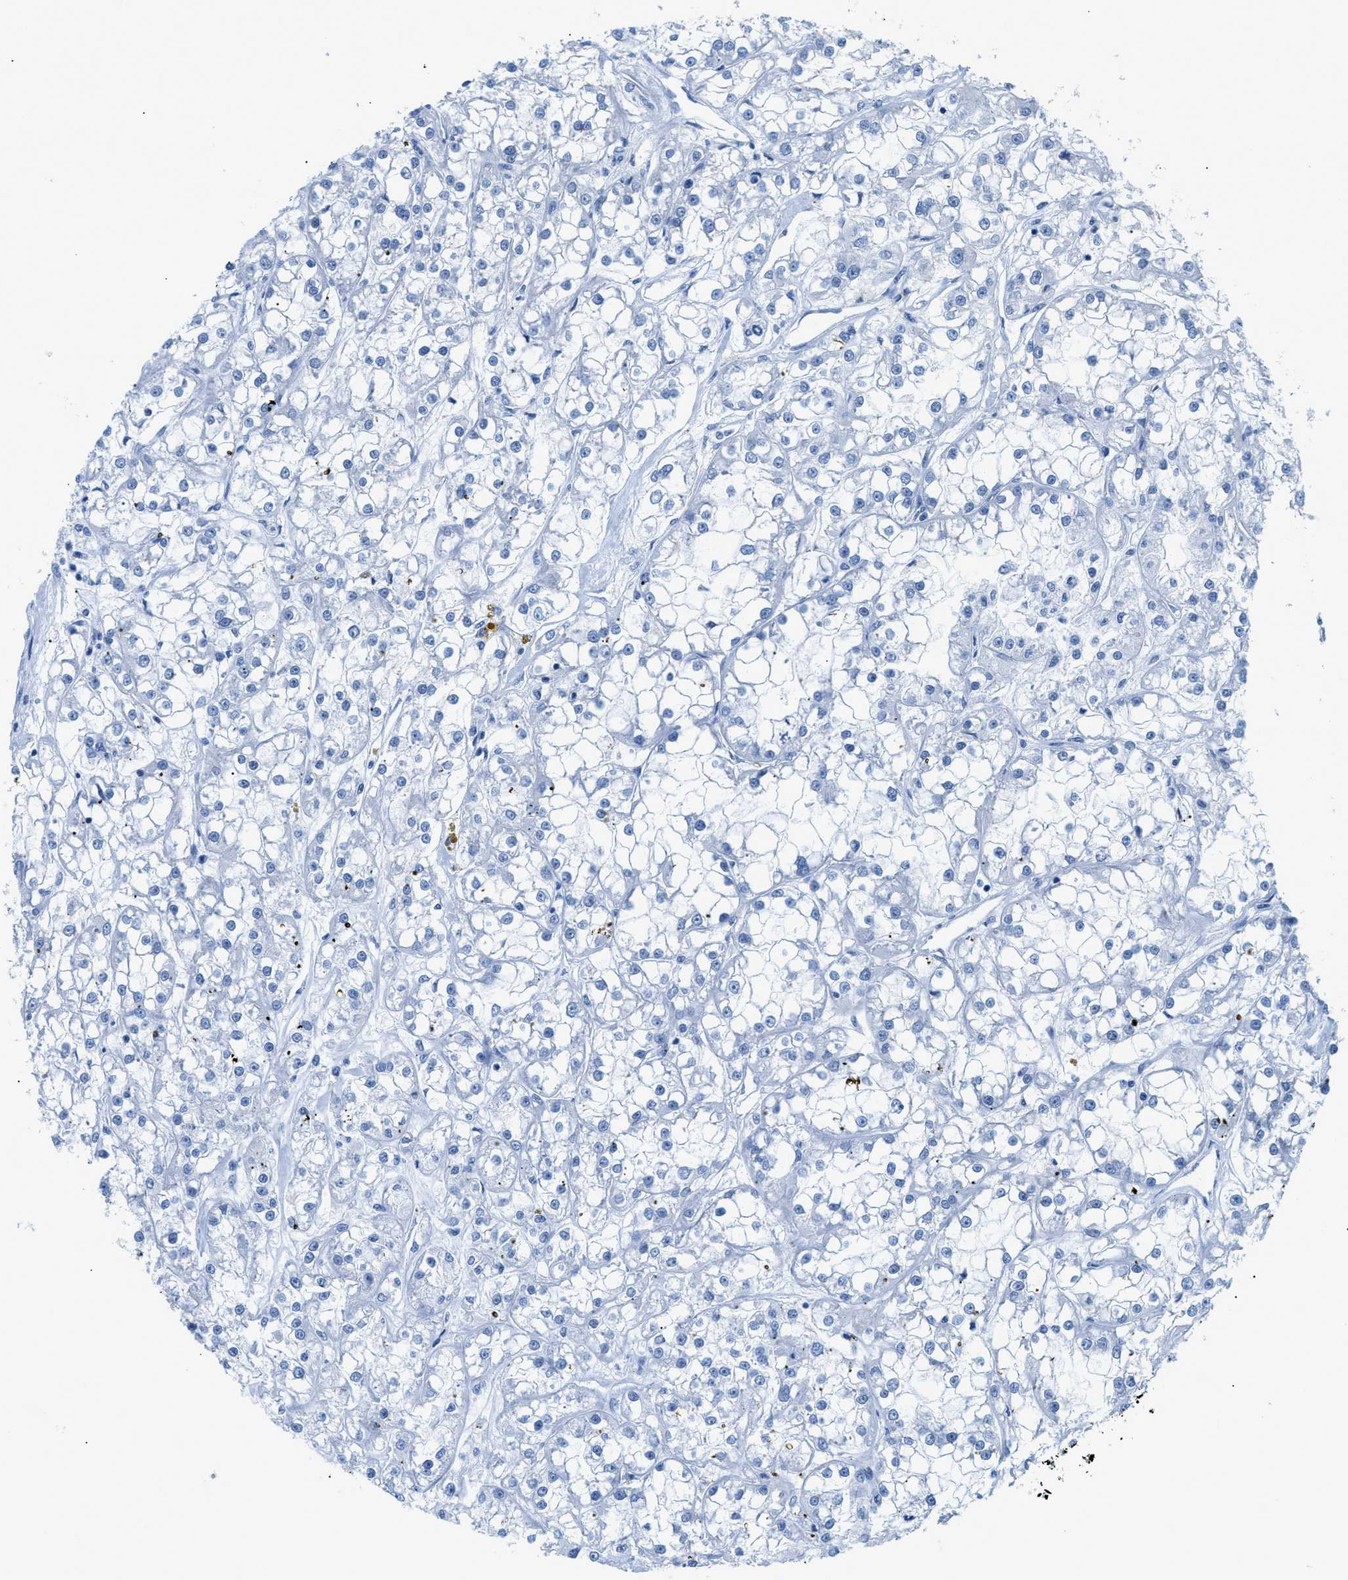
{"staining": {"intensity": "negative", "quantity": "none", "location": "none"}, "tissue": "renal cancer", "cell_type": "Tumor cells", "image_type": "cancer", "snomed": [{"axis": "morphology", "description": "Adenocarcinoma, NOS"}, {"axis": "topography", "description": "Kidney"}], "caption": "Histopathology image shows no significant protein staining in tumor cells of adenocarcinoma (renal).", "gene": "FDCSP", "patient": {"sex": "female", "age": 52}}